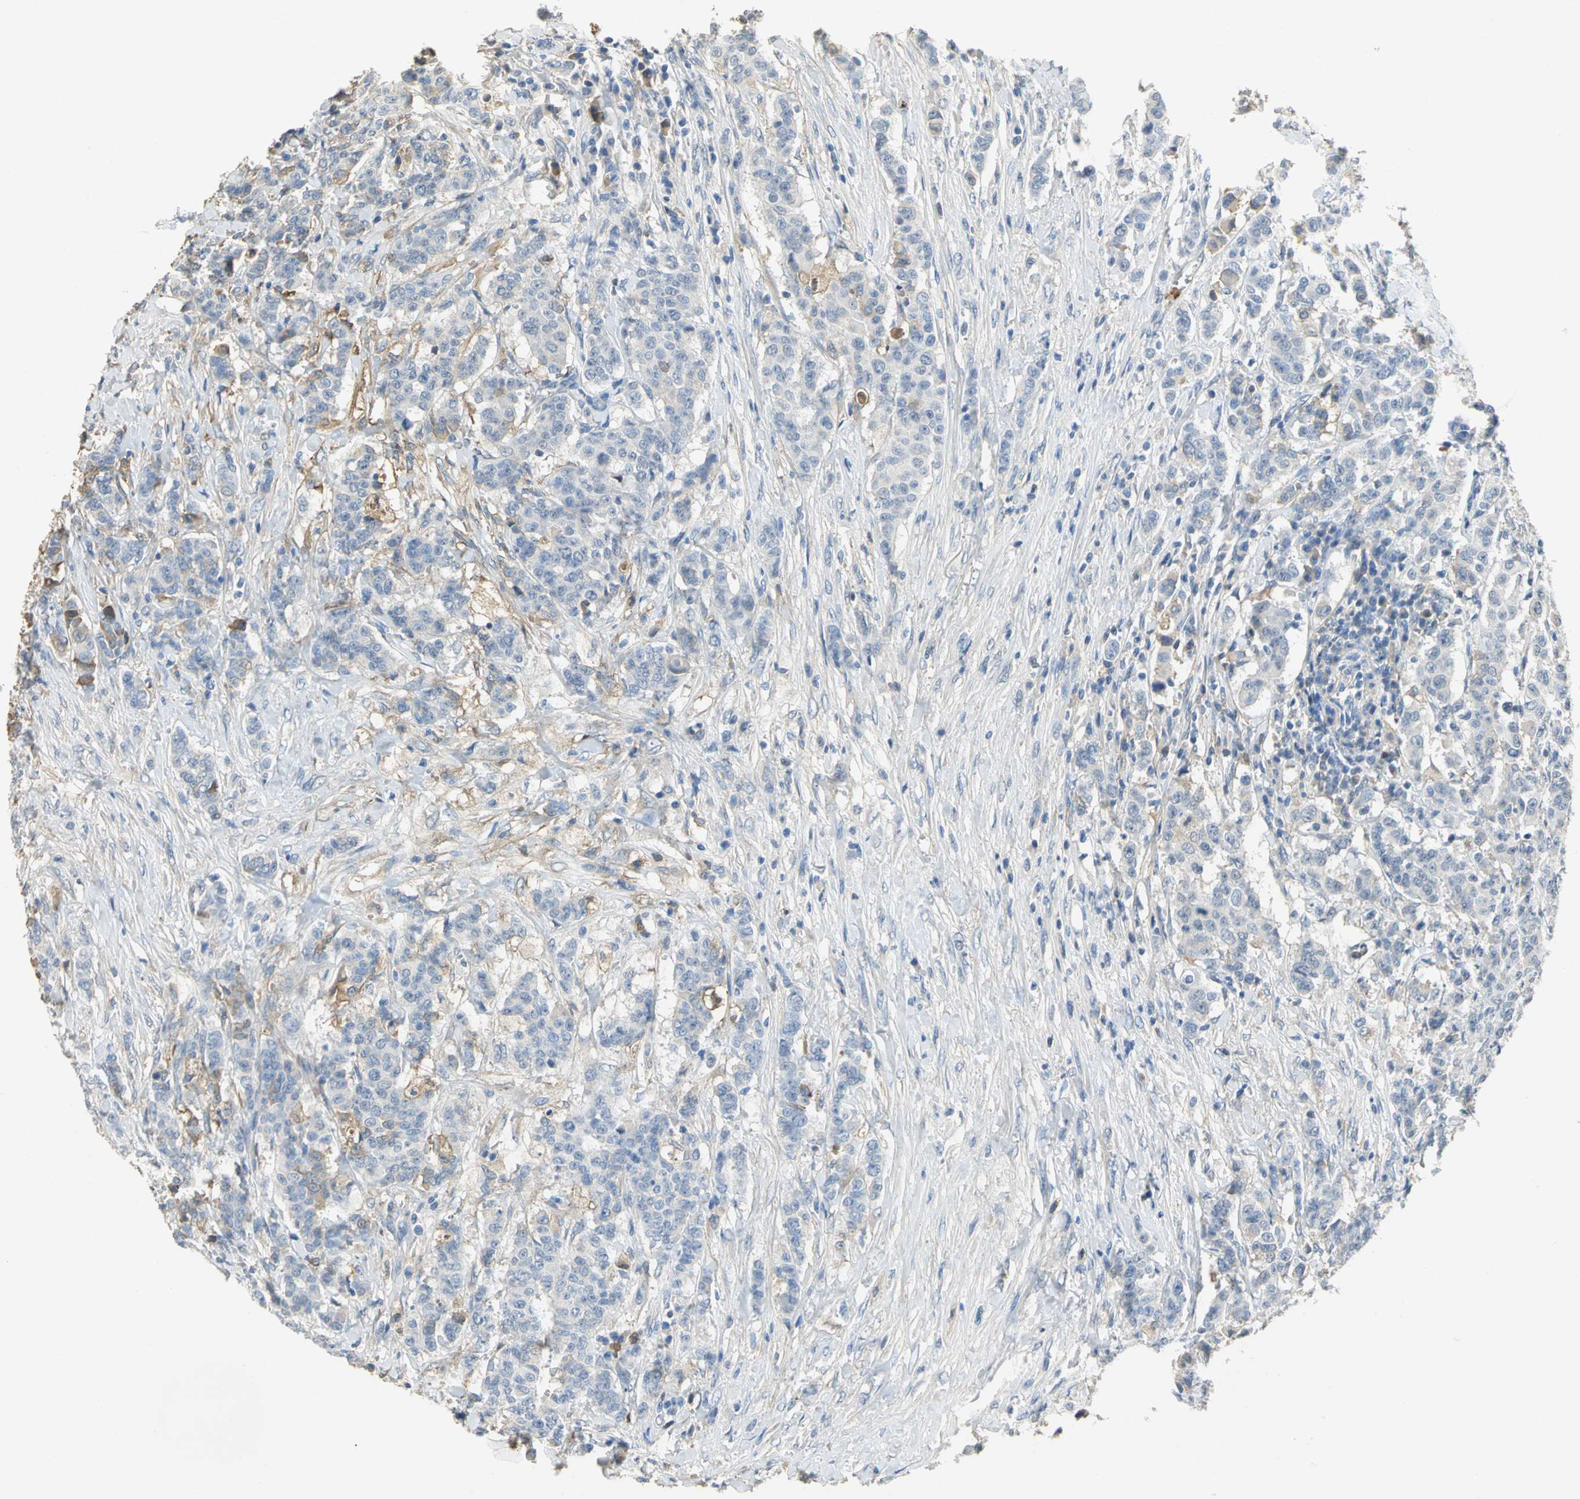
{"staining": {"intensity": "weak", "quantity": "25%-75%", "location": "cytoplasmic/membranous"}, "tissue": "breast cancer", "cell_type": "Tumor cells", "image_type": "cancer", "snomed": [{"axis": "morphology", "description": "Duct carcinoma"}, {"axis": "topography", "description": "Breast"}], "caption": "Breast cancer stained with DAB IHC displays low levels of weak cytoplasmic/membranous staining in approximately 25%-75% of tumor cells. The staining was performed using DAB, with brown indicating positive protein expression. Nuclei are stained blue with hematoxylin.", "gene": "GYG2", "patient": {"sex": "female", "age": 40}}